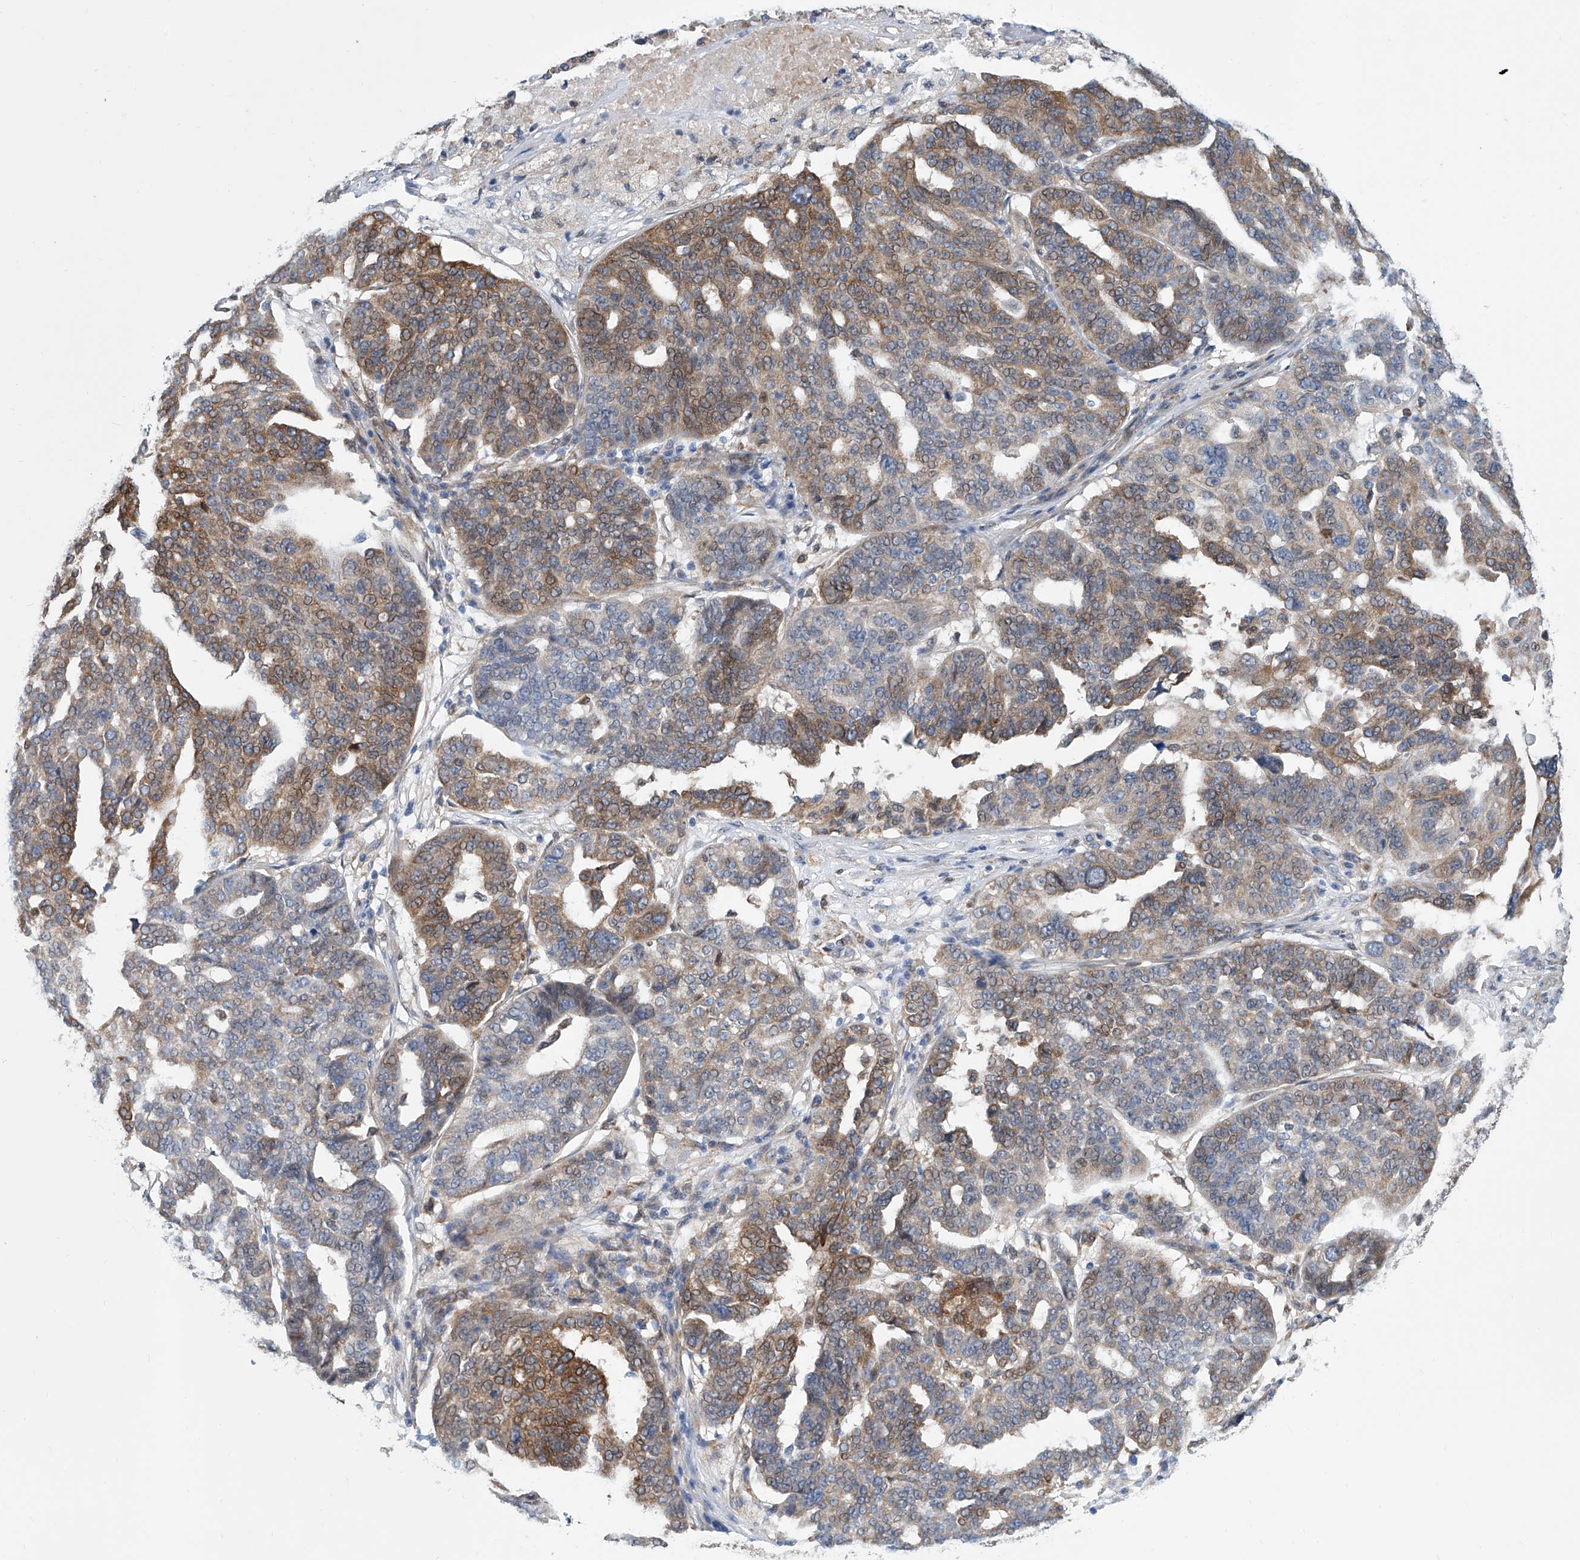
{"staining": {"intensity": "moderate", "quantity": "25%-75%", "location": "cytoplasmic/membranous"}, "tissue": "ovarian cancer", "cell_type": "Tumor cells", "image_type": "cancer", "snomed": [{"axis": "morphology", "description": "Cystadenocarcinoma, serous, NOS"}, {"axis": "topography", "description": "Ovary"}], "caption": "Brown immunohistochemical staining in human serous cystadenocarcinoma (ovarian) shows moderate cytoplasmic/membranous staining in approximately 25%-75% of tumor cells.", "gene": "TNN", "patient": {"sex": "female", "age": 59}}